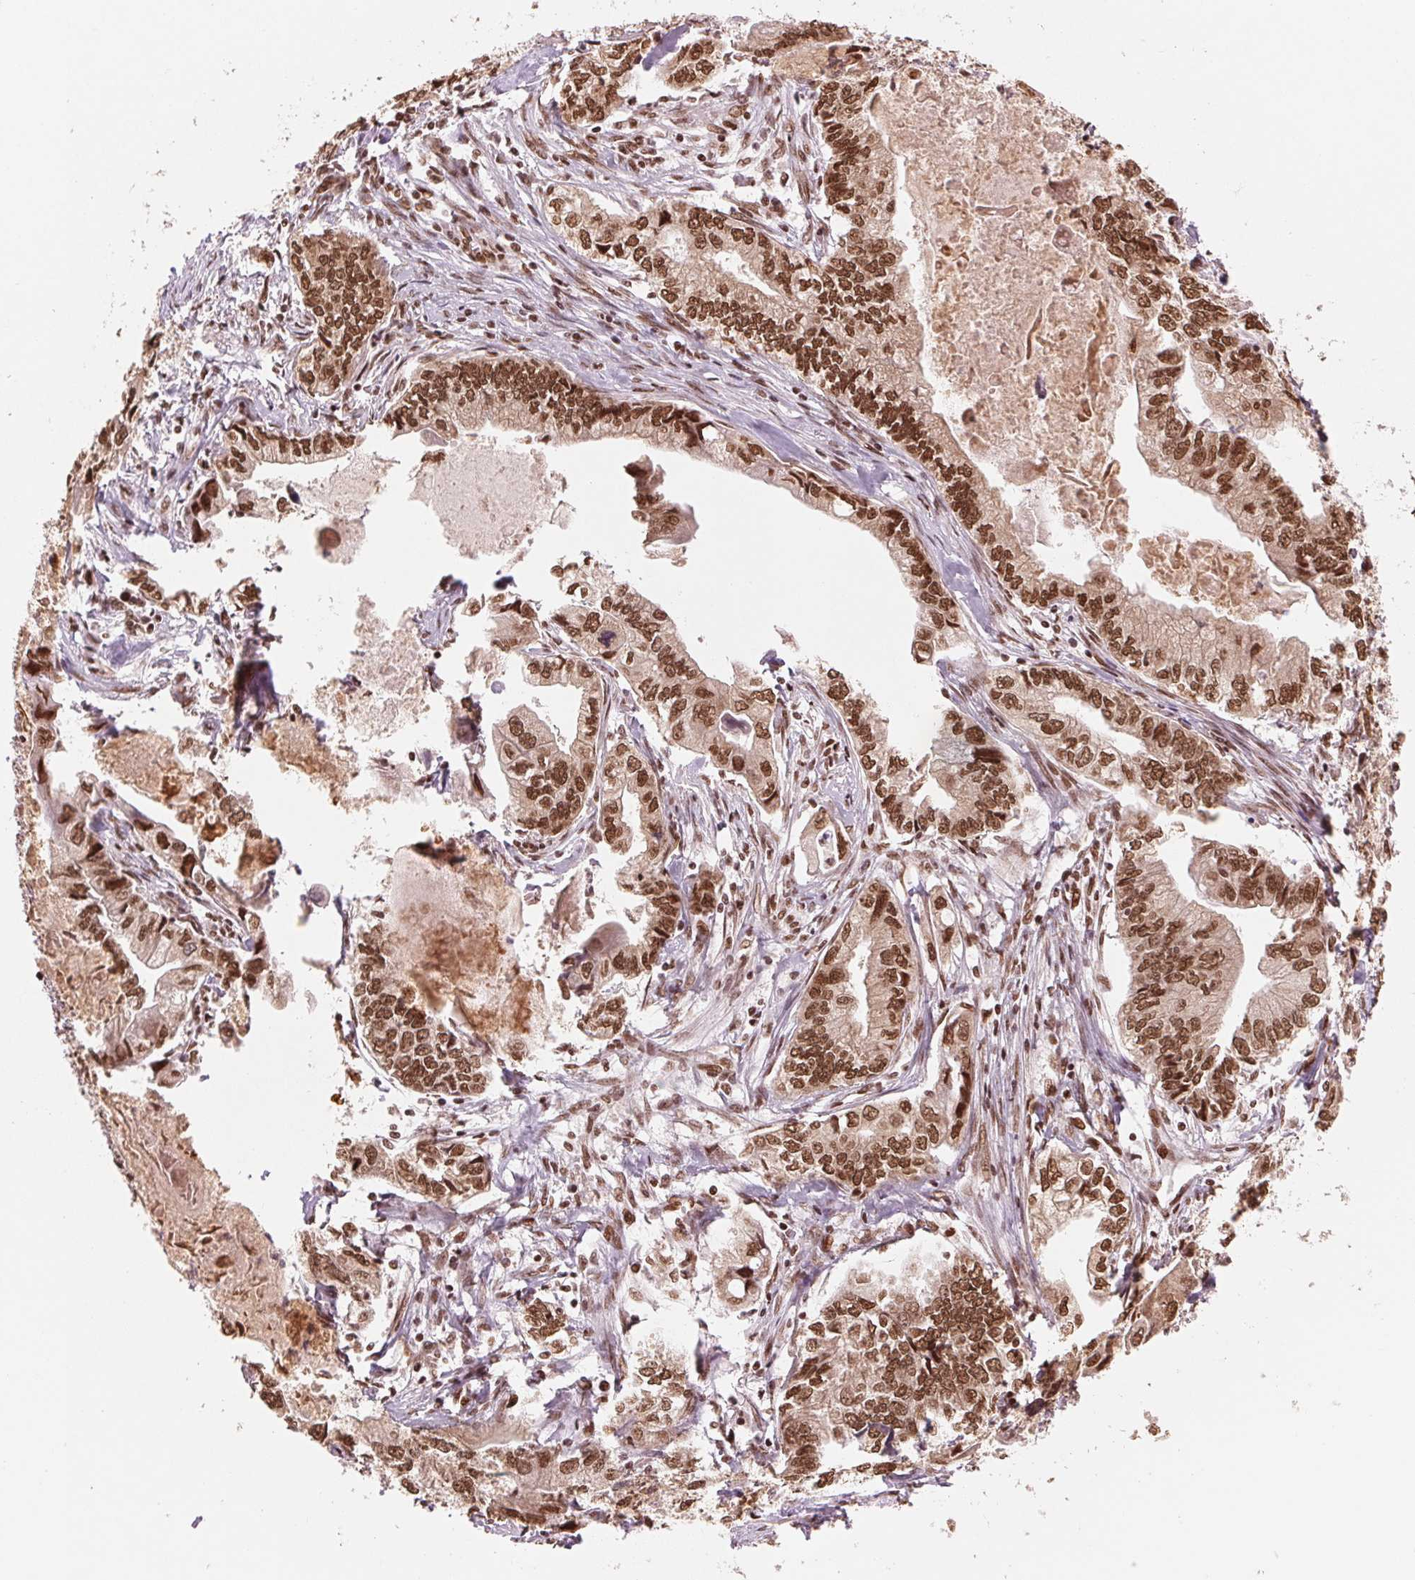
{"staining": {"intensity": "strong", "quantity": ">75%", "location": "nuclear"}, "tissue": "stomach cancer", "cell_type": "Tumor cells", "image_type": "cancer", "snomed": [{"axis": "morphology", "description": "Adenocarcinoma, NOS"}, {"axis": "topography", "description": "Pancreas"}, {"axis": "topography", "description": "Stomach, upper"}], "caption": "Immunohistochemistry (IHC) histopathology image of neoplastic tissue: adenocarcinoma (stomach) stained using immunohistochemistry (IHC) reveals high levels of strong protein expression localized specifically in the nuclear of tumor cells, appearing as a nuclear brown color.", "gene": "TTLL9", "patient": {"sex": "male", "age": 77}}